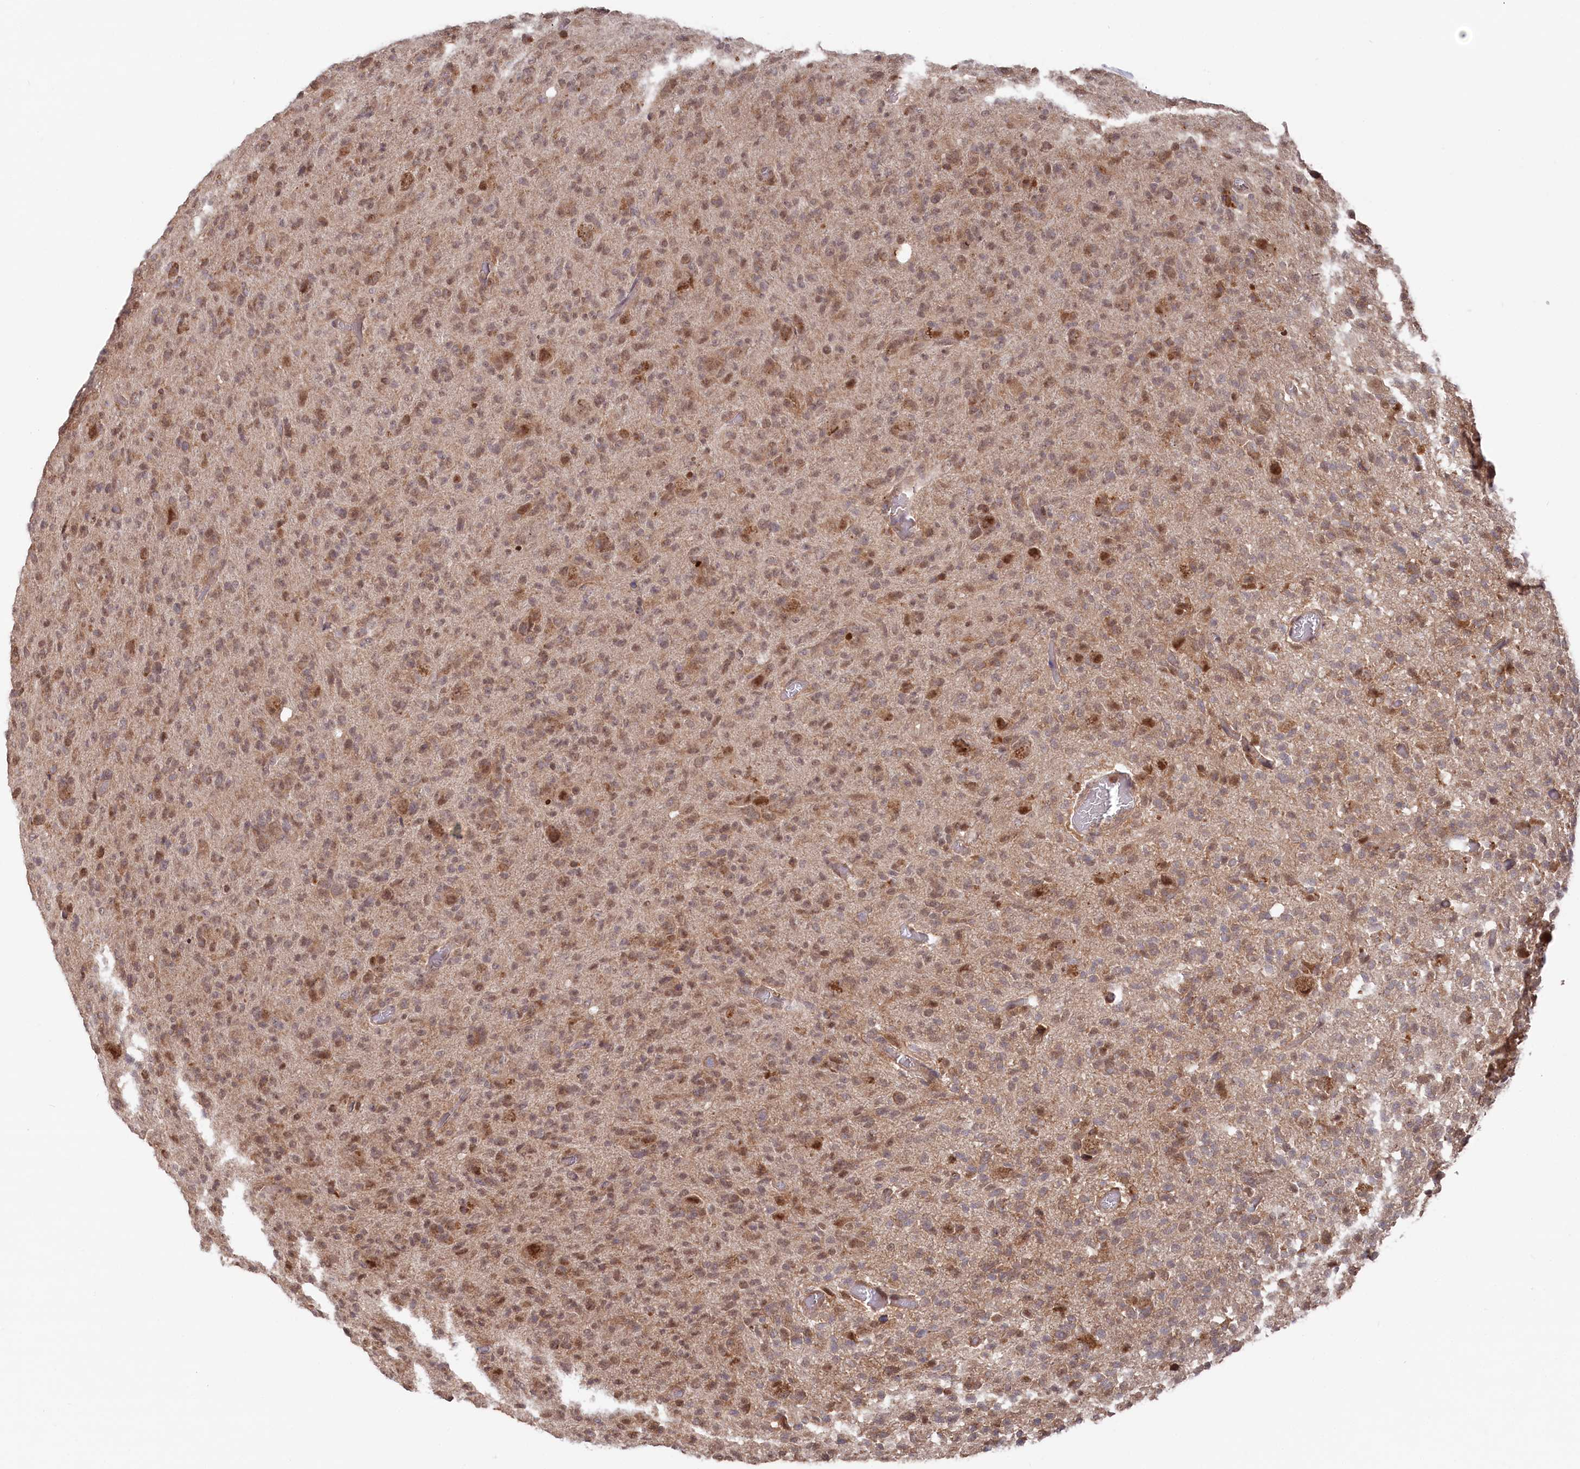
{"staining": {"intensity": "moderate", "quantity": "25%-75%", "location": "cytoplasmic/membranous,nuclear"}, "tissue": "glioma", "cell_type": "Tumor cells", "image_type": "cancer", "snomed": [{"axis": "morphology", "description": "Glioma, malignant, High grade"}, {"axis": "topography", "description": "Brain"}], "caption": "Protein staining exhibits moderate cytoplasmic/membranous and nuclear positivity in about 25%-75% of tumor cells in glioma.", "gene": "PSMA1", "patient": {"sex": "female", "age": 57}}